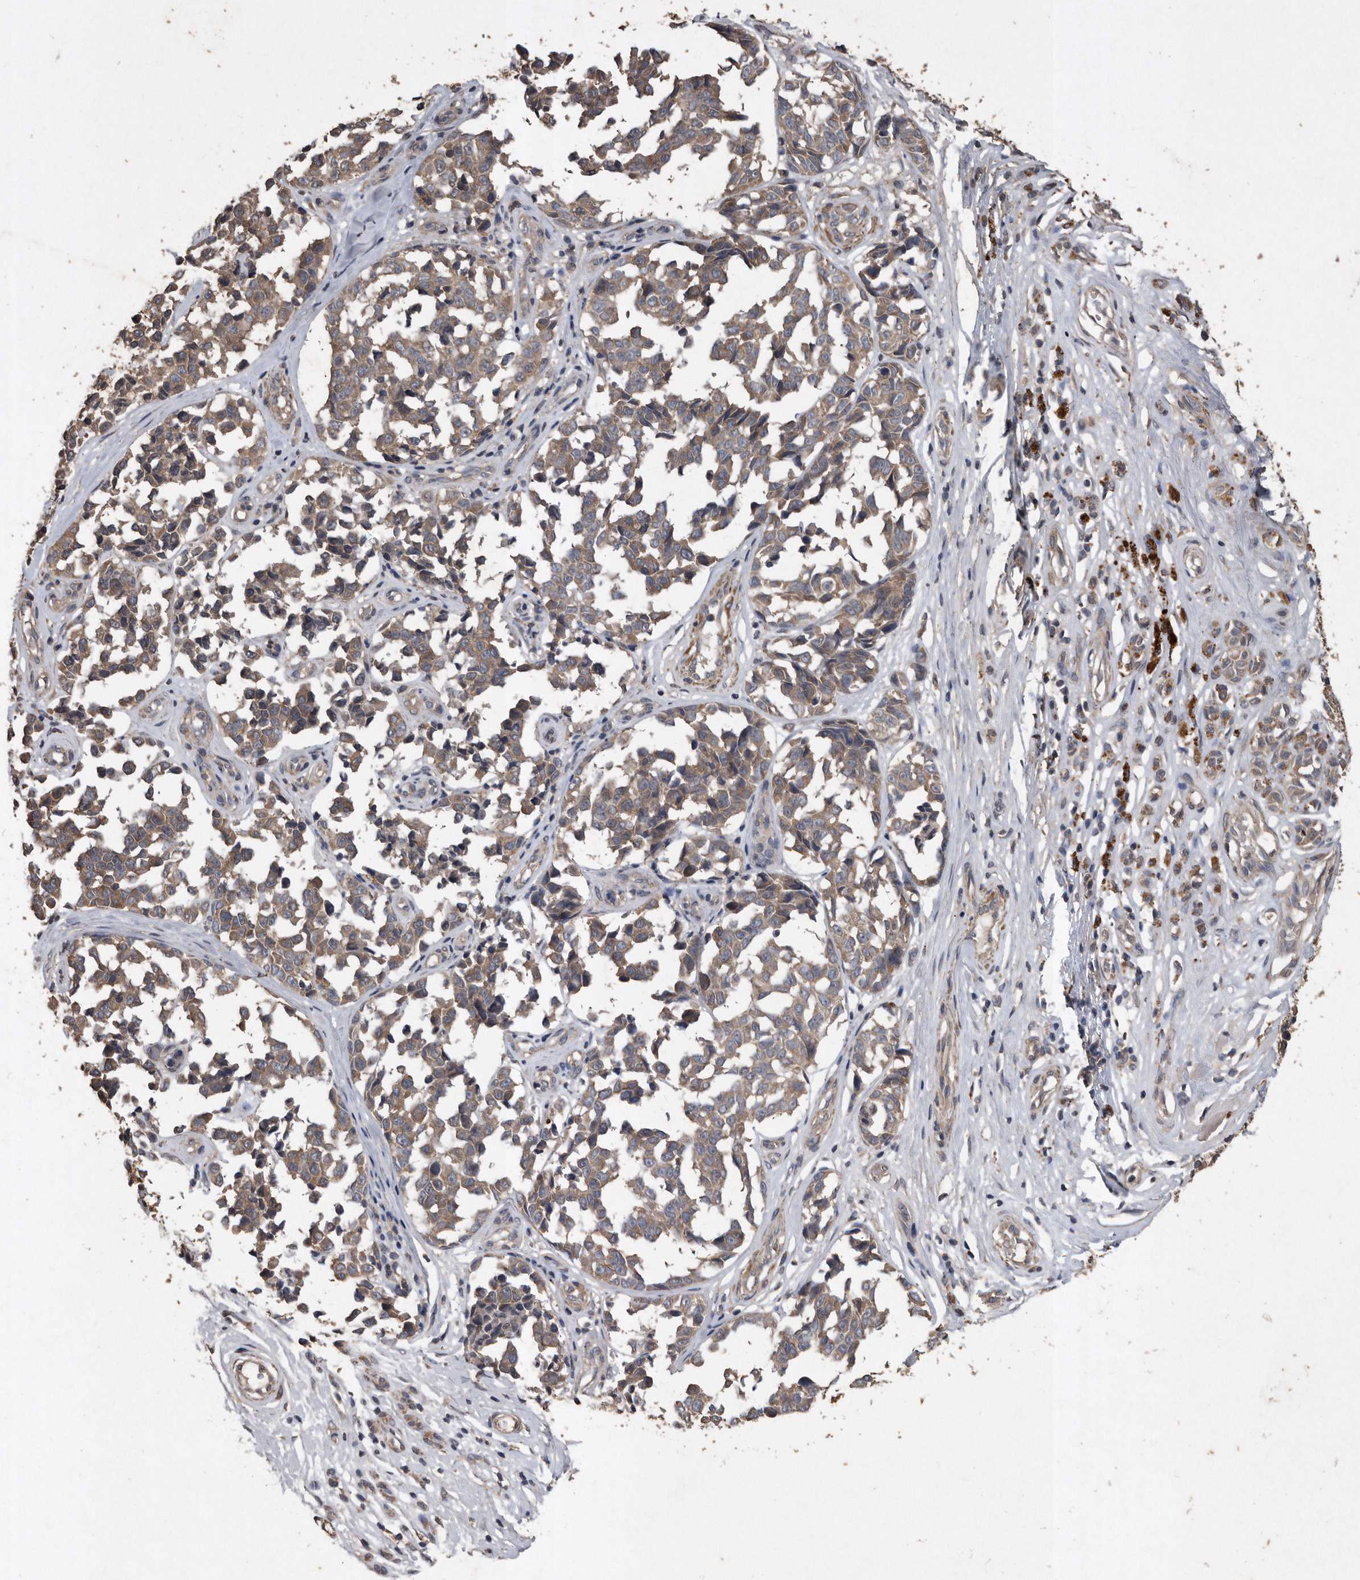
{"staining": {"intensity": "weak", "quantity": ">75%", "location": "cytoplasmic/membranous"}, "tissue": "melanoma", "cell_type": "Tumor cells", "image_type": "cancer", "snomed": [{"axis": "morphology", "description": "Malignant melanoma, NOS"}, {"axis": "topography", "description": "Skin"}], "caption": "Protein staining reveals weak cytoplasmic/membranous positivity in about >75% of tumor cells in malignant melanoma.", "gene": "NRBP1", "patient": {"sex": "female", "age": 64}}